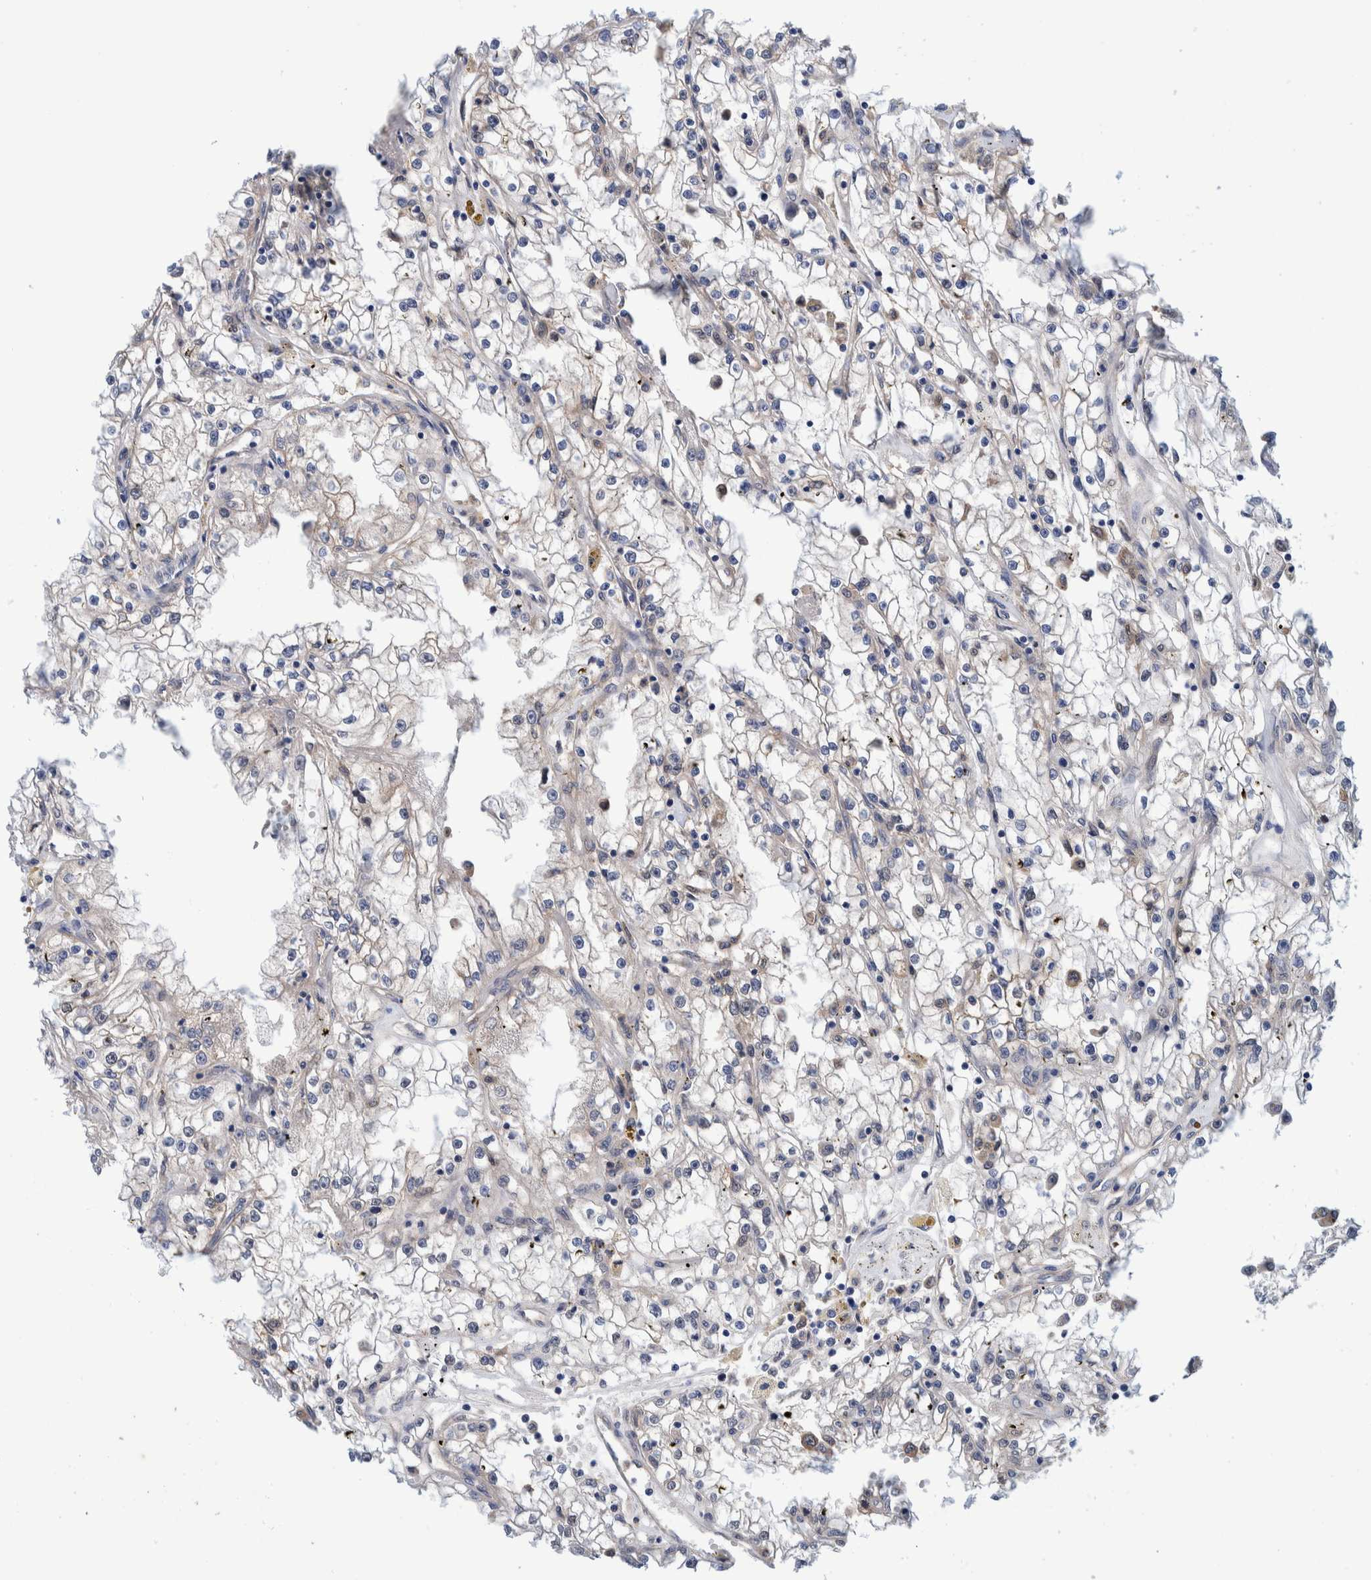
{"staining": {"intensity": "negative", "quantity": "none", "location": "none"}, "tissue": "renal cancer", "cell_type": "Tumor cells", "image_type": "cancer", "snomed": [{"axis": "morphology", "description": "Adenocarcinoma, NOS"}, {"axis": "topography", "description": "Kidney"}], "caption": "Immunohistochemistry of human adenocarcinoma (renal) exhibits no staining in tumor cells.", "gene": "PFAS", "patient": {"sex": "male", "age": 56}}